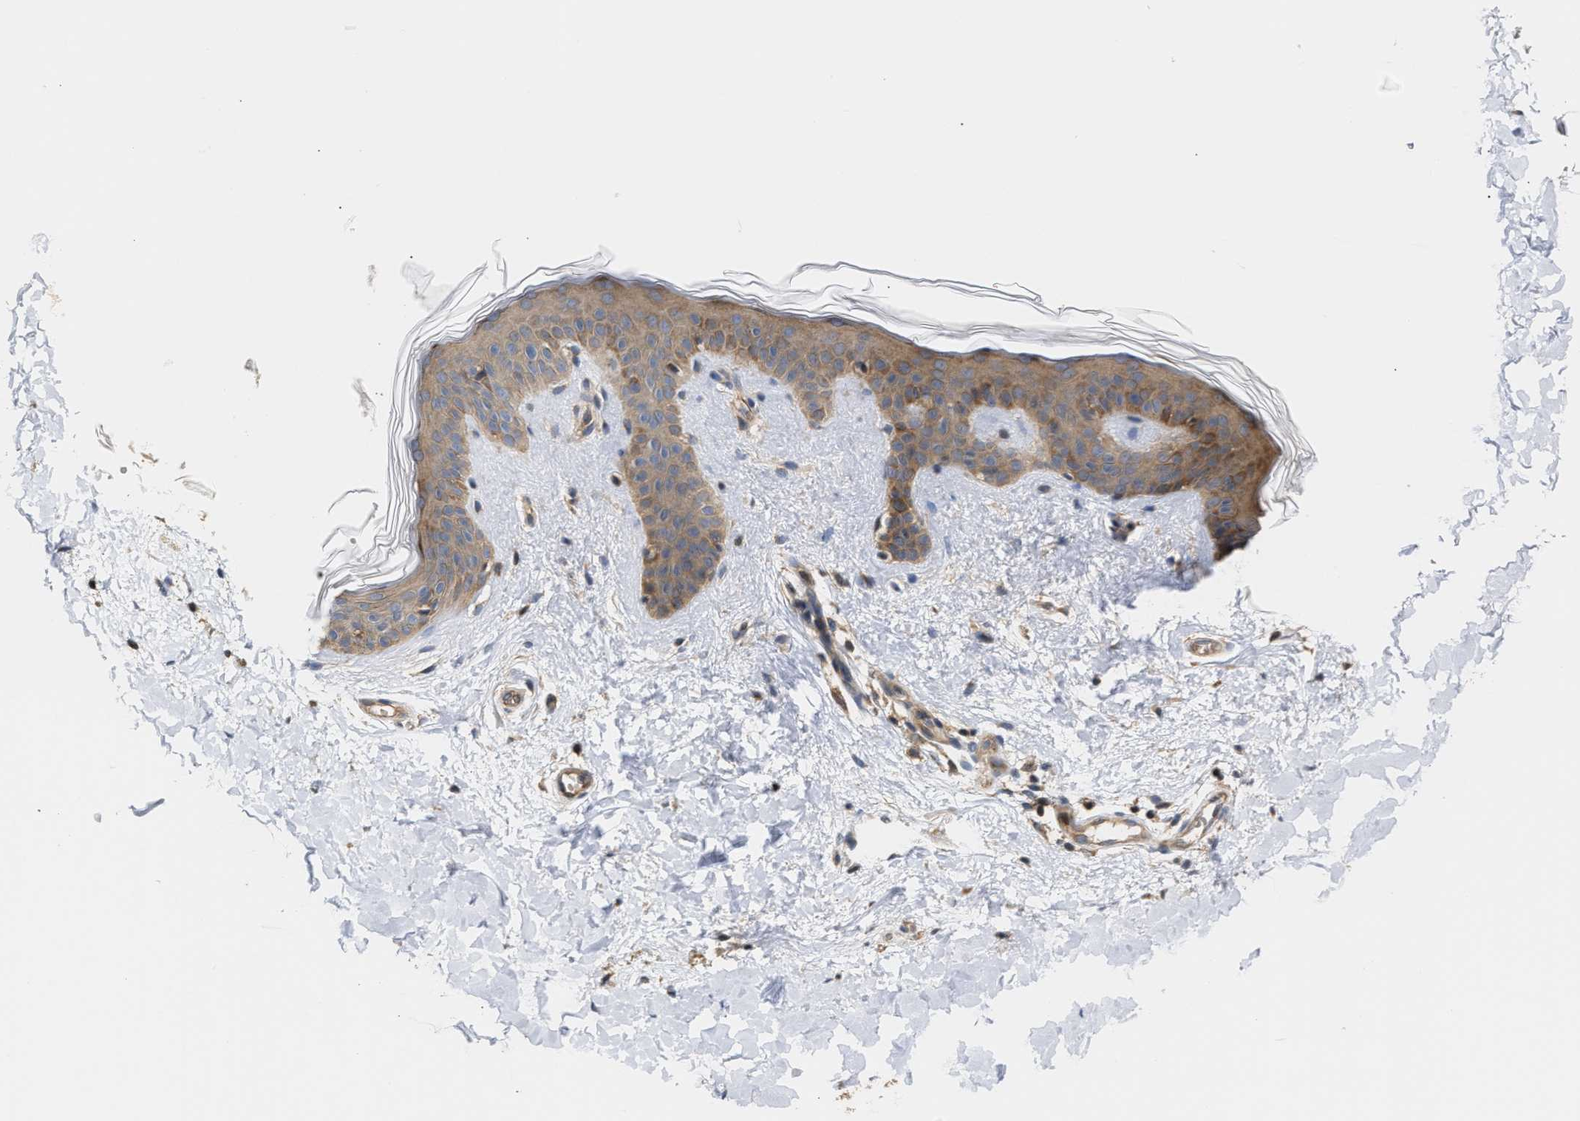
{"staining": {"intensity": "moderate", "quantity": ">75%", "location": "cytoplasmic/membranous"}, "tissue": "skin", "cell_type": "Fibroblasts", "image_type": "normal", "snomed": [{"axis": "morphology", "description": "Normal tissue, NOS"}, {"axis": "topography", "description": "Skin"}], "caption": "The micrograph shows a brown stain indicating the presence of a protein in the cytoplasmic/membranous of fibroblasts in skin.", "gene": "CLIP2", "patient": {"sex": "female", "age": 17}}